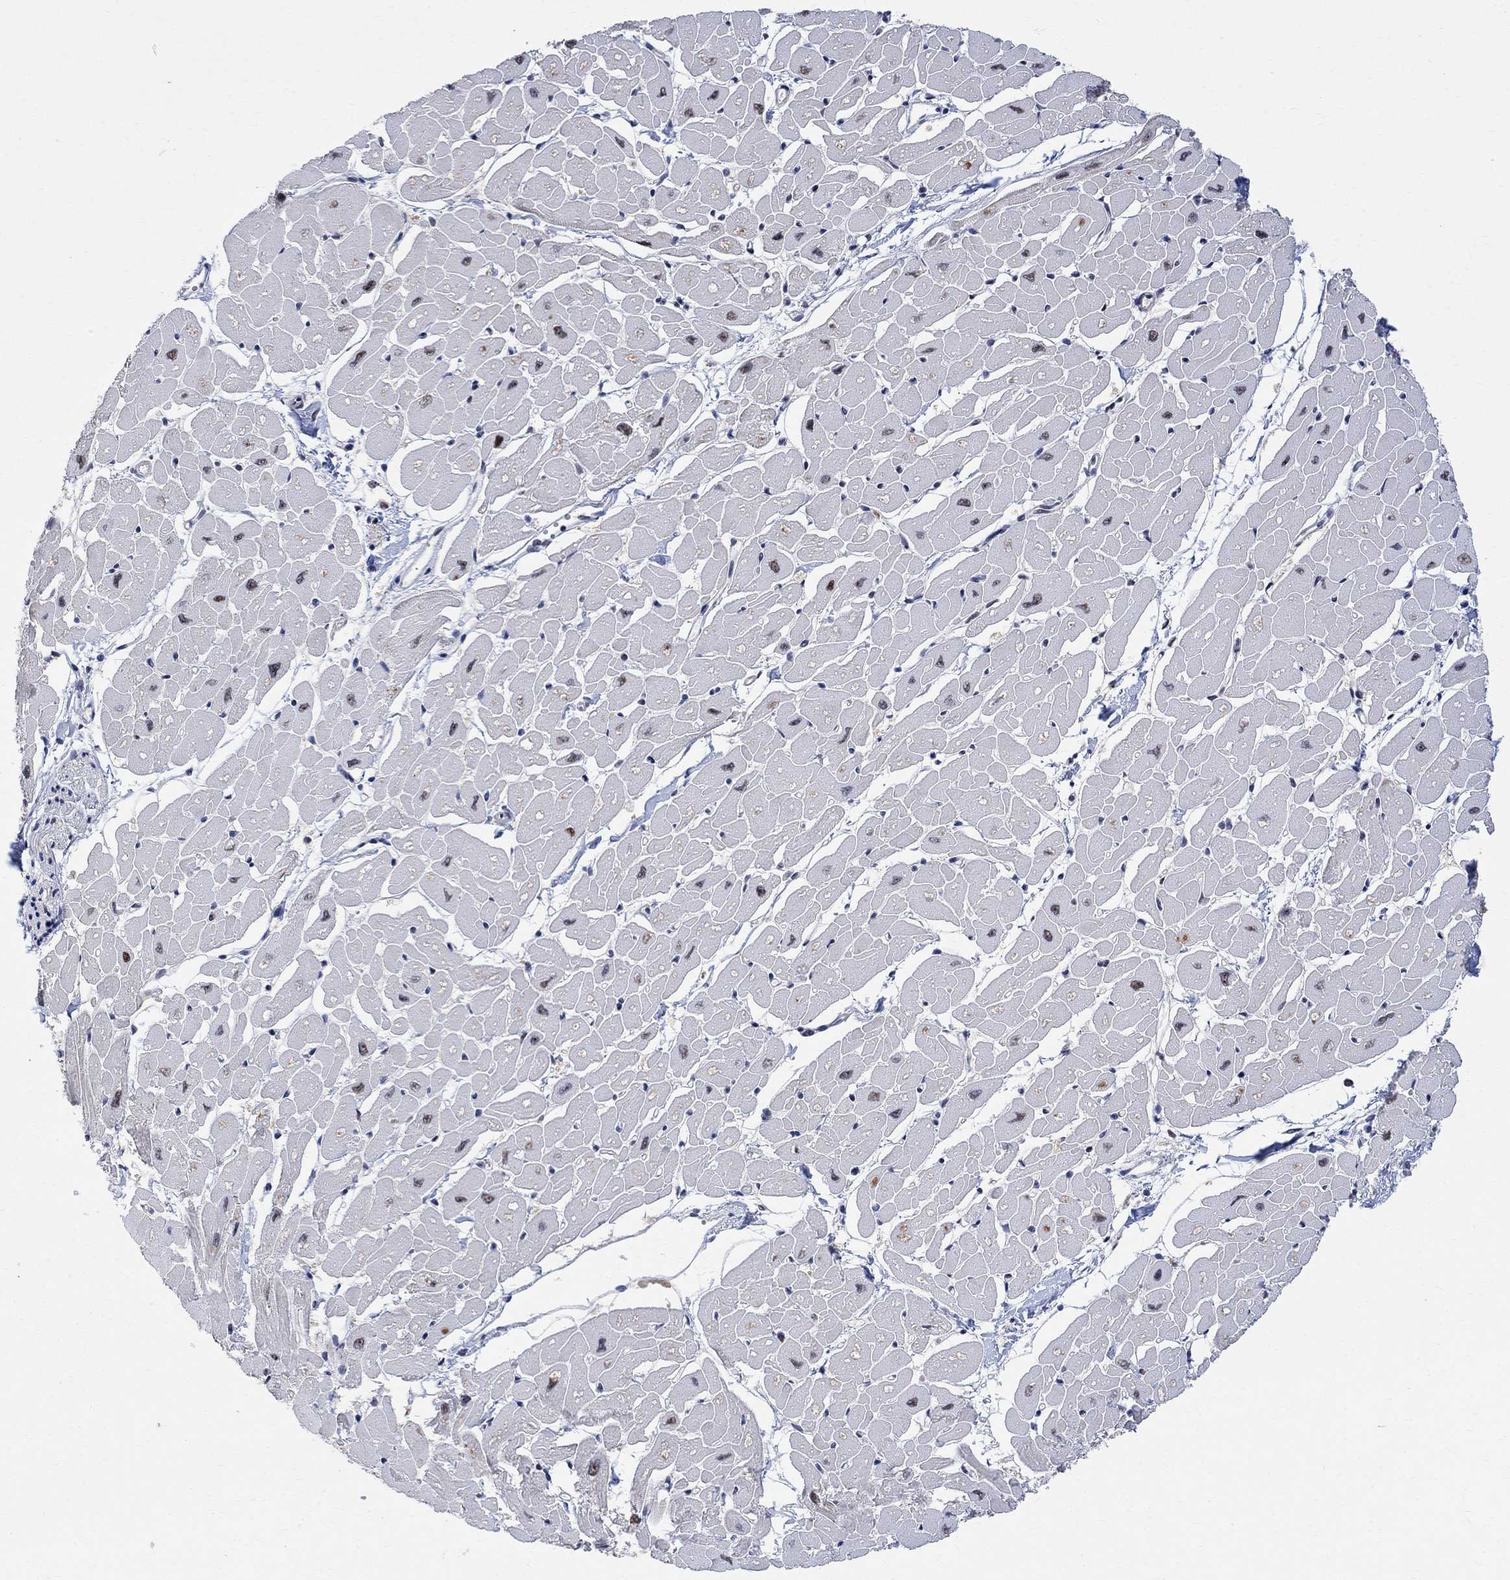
{"staining": {"intensity": "moderate", "quantity": "25%-75%", "location": "nuclear"}, "tissue": "heart muscle", "cell_type": "Cardiomyocytes", "image_type": "normal", "snomed": [{"axis": "morphology", "description": "Normal tissue, NOS"}, {"axis": "topography", "description": "Heart"}], "caption": "Heart muscle was stained to show a protein in brown. There is medium levels of moderate nuclear positivity in about 25%-75% of cardiomyocytes.", "gene": "E4F1", "patient": {"sex": "male", "age": 57}}